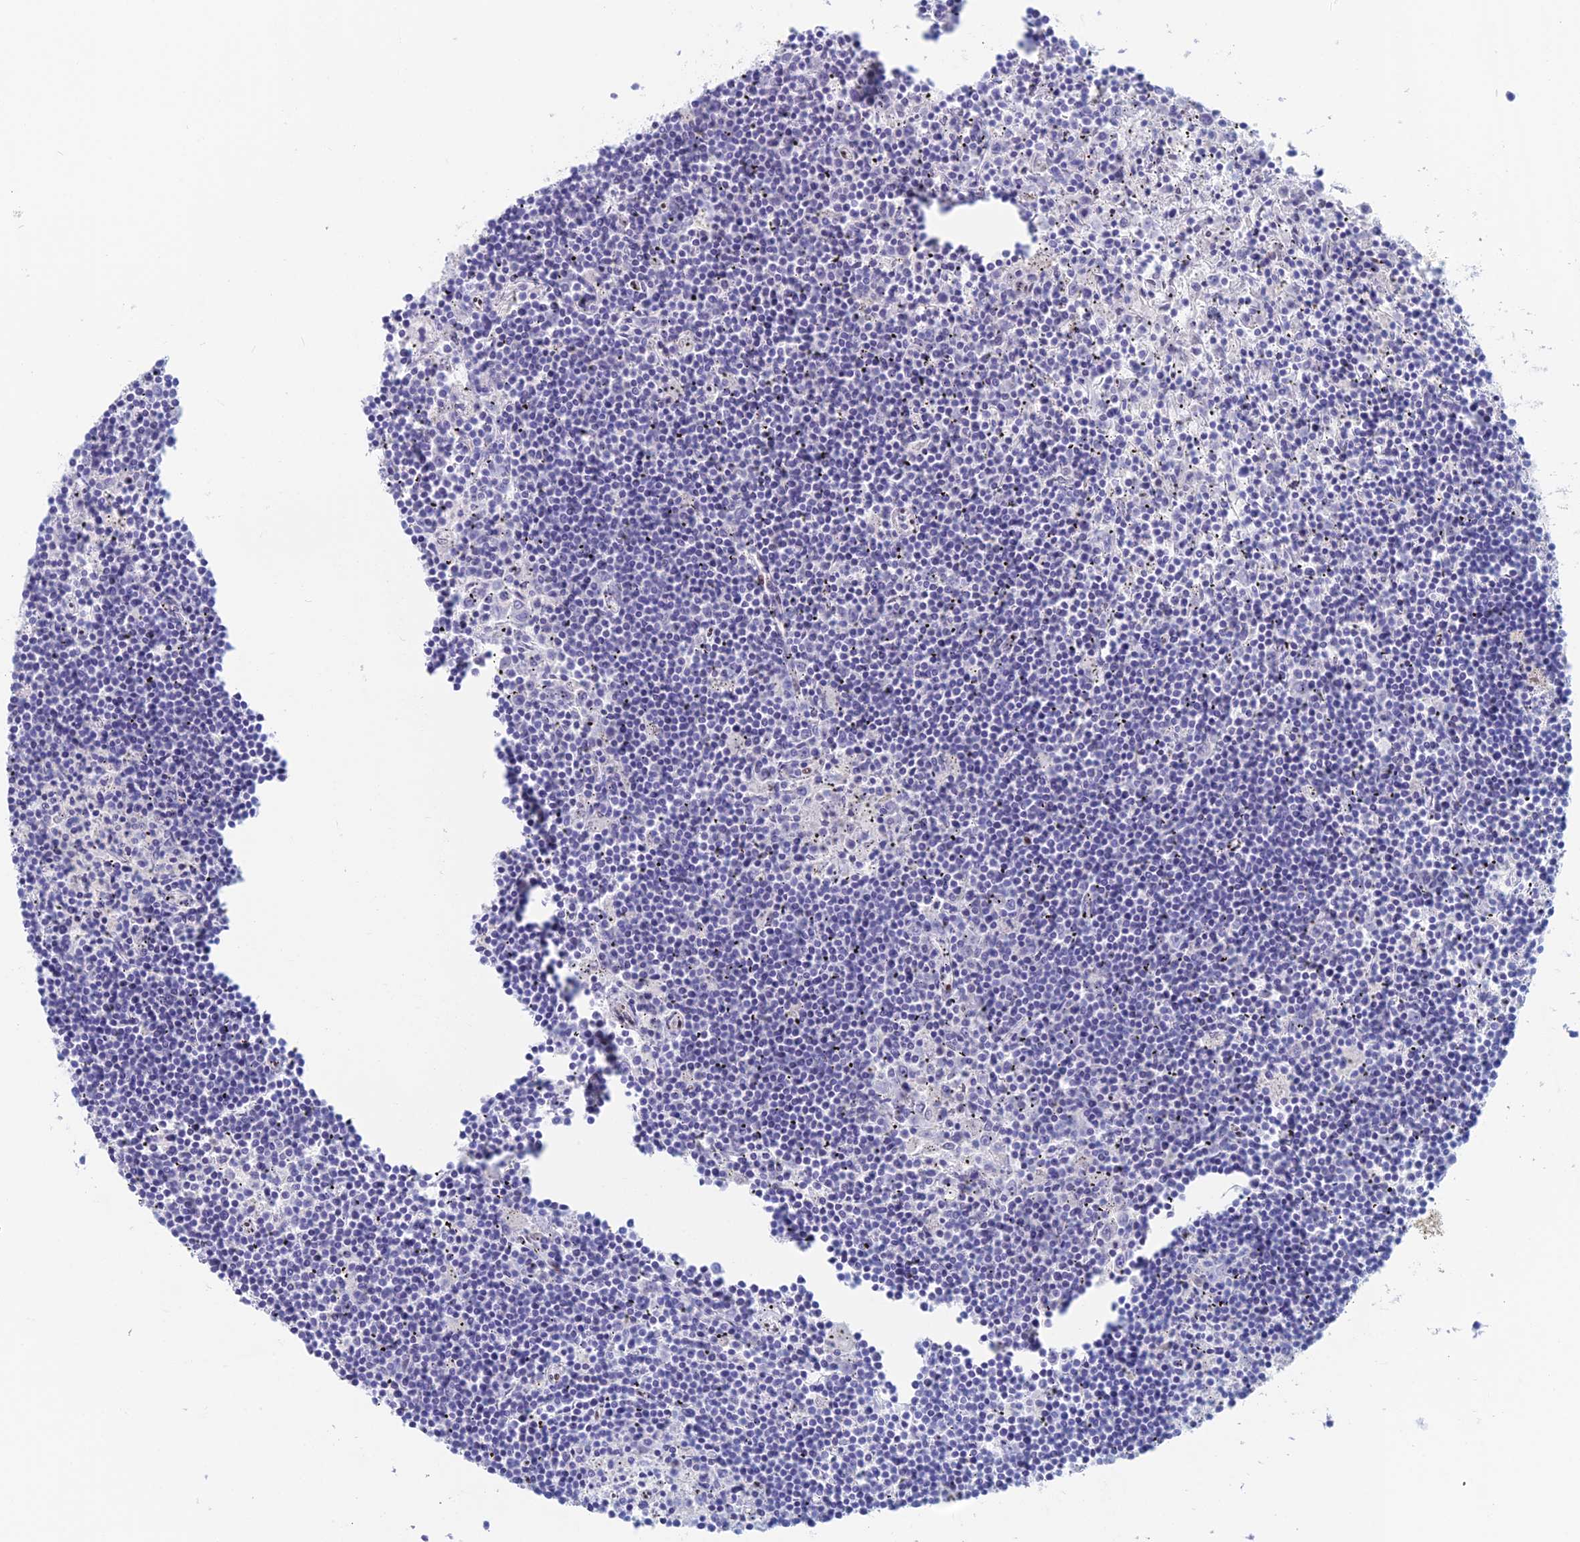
{"staining": {"intensity": "negative", "quantity": "none", "location": "none"}, "tissue": "lymphoma", "cell_type": "Tumor cells", "image_type": "cancer", "snomed": [{"axis": "morphology", "description": "Malignant lymphoma, non-Hodgkin's type, Low grade"}, {"axis": "topography", "description": "Spleen"}], "caption": "This is an immunohistochemistry (IHC) micrograph of human lymphoma. There is no expression in tumor cells.", "gene": "NOL4L", "patient": {"sex": "male", "age": 76}}